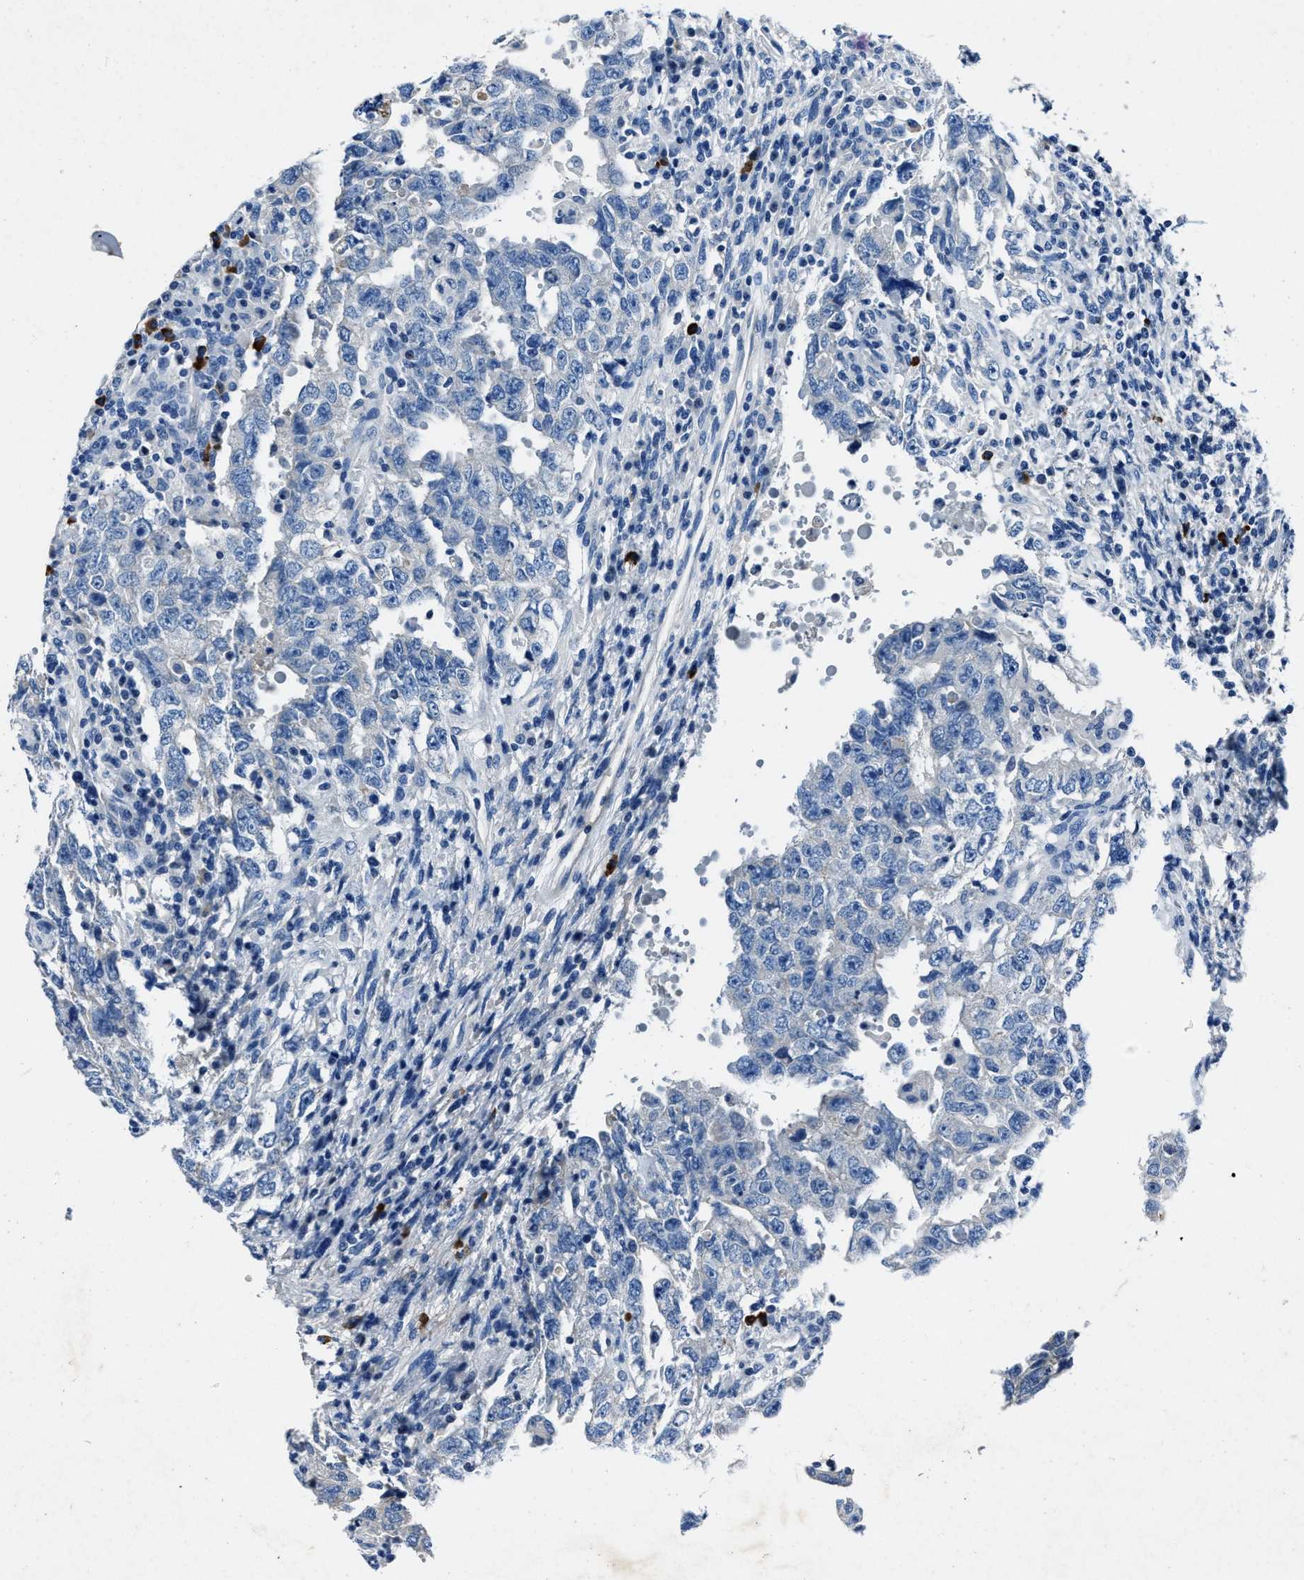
{"staining": {"intensity": "negative", "quantity": "none", "location": "none"}, "tissue": "testis cancer", "cell_type": "Tumor cells", "image_type": "cancer", "snomed": [{"axis": "morphology", "description": "Carcinoma, Embryonal, NOS"}, {"axis": "topography", "description": "Testis"}], "caption": "Tumor cells are negative for brown protein staining in embryonal carcinoma (testis). The staining is performed using DAB brown chromogen with nuclei counter-stained in using hematoxylin.", "gene": "NACAD", "patient": {"sex": "male", "age": 26}}